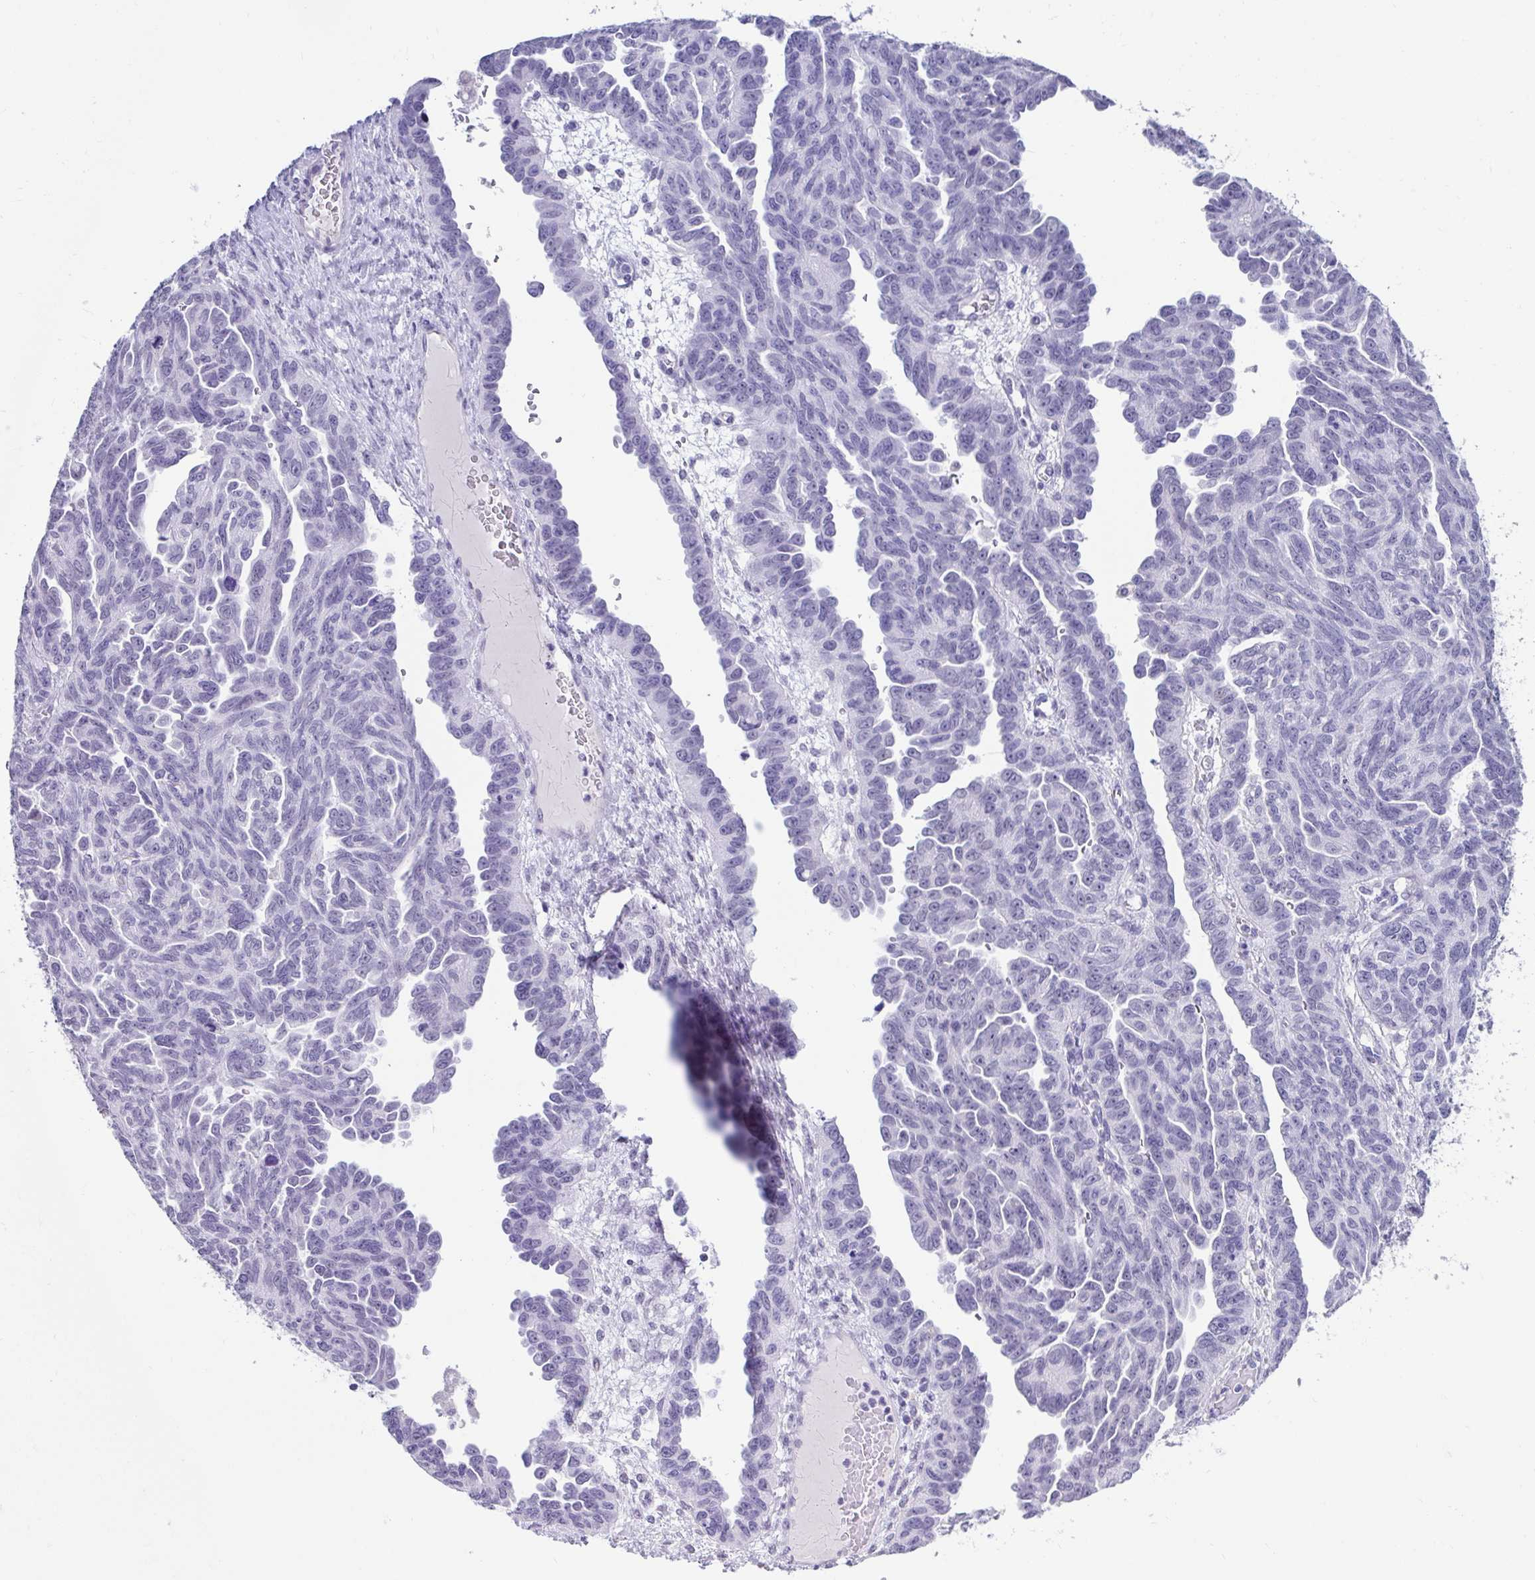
{"staining": {"intensity": "negative", "quantity": "none", "location": "none"}, "tissue": "ovarian cancer", "cell_type": "Tumor cells", "image_type": "cancer", "snomed": [{"axis": "morphology", "description": "Cystadenocarcinoma, serous, NOS"}, {"axis": "topography", "description": "Ovary"}], "caption": "This is a photomicrograph of immunohistochemistry (IHC) staining of serous cystadenocarcinoma (ovarian), which shows no positivity in tumor cells.", "gene": "DCAF17", "patient": {"sex": "female", "age": 64}}